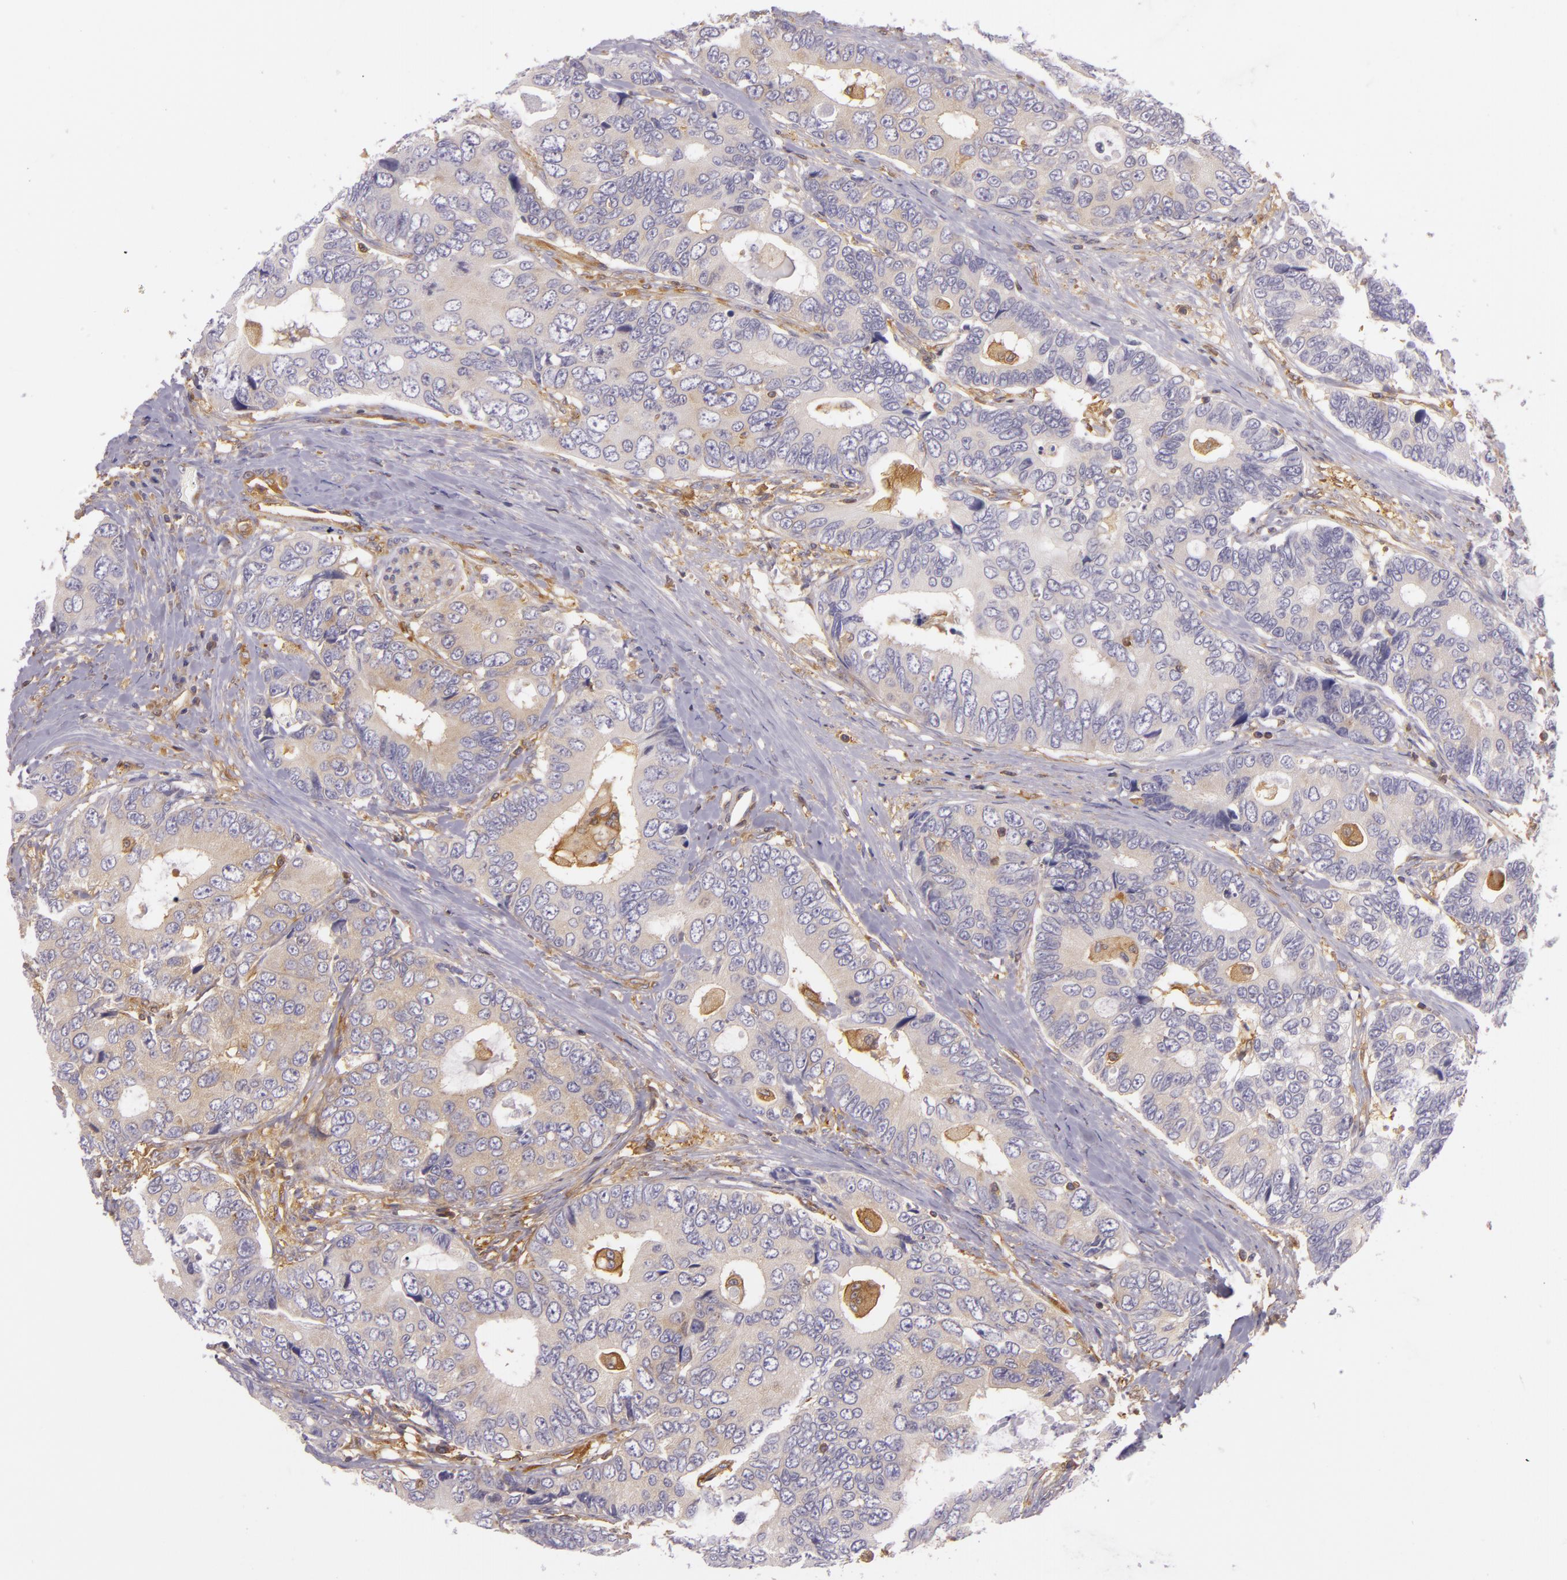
{"staining": {"intensity": "negative", "quantity": "none", "location": "none"}, "tissue": "colorectal cancer", "cell_type": "Tumor cells", "image_type": "cancer", "snomed": [{"axis": "morphology", "description": "Adenocarcinoma, NOS"}, {"axis": "topography", "description": "Rectum"}], "caption": "The immunohistochemistry photomicrograph has no significant expression in tumor cells of colorectal cancer tissue. The staining was performed using DAB to visualize the protein expression in brown, while the nuclei were stained in blue with hematoxylin (Magnification: 20x).", "gene": "TLN1", "patient": {"sex": "female", "age": 67}}